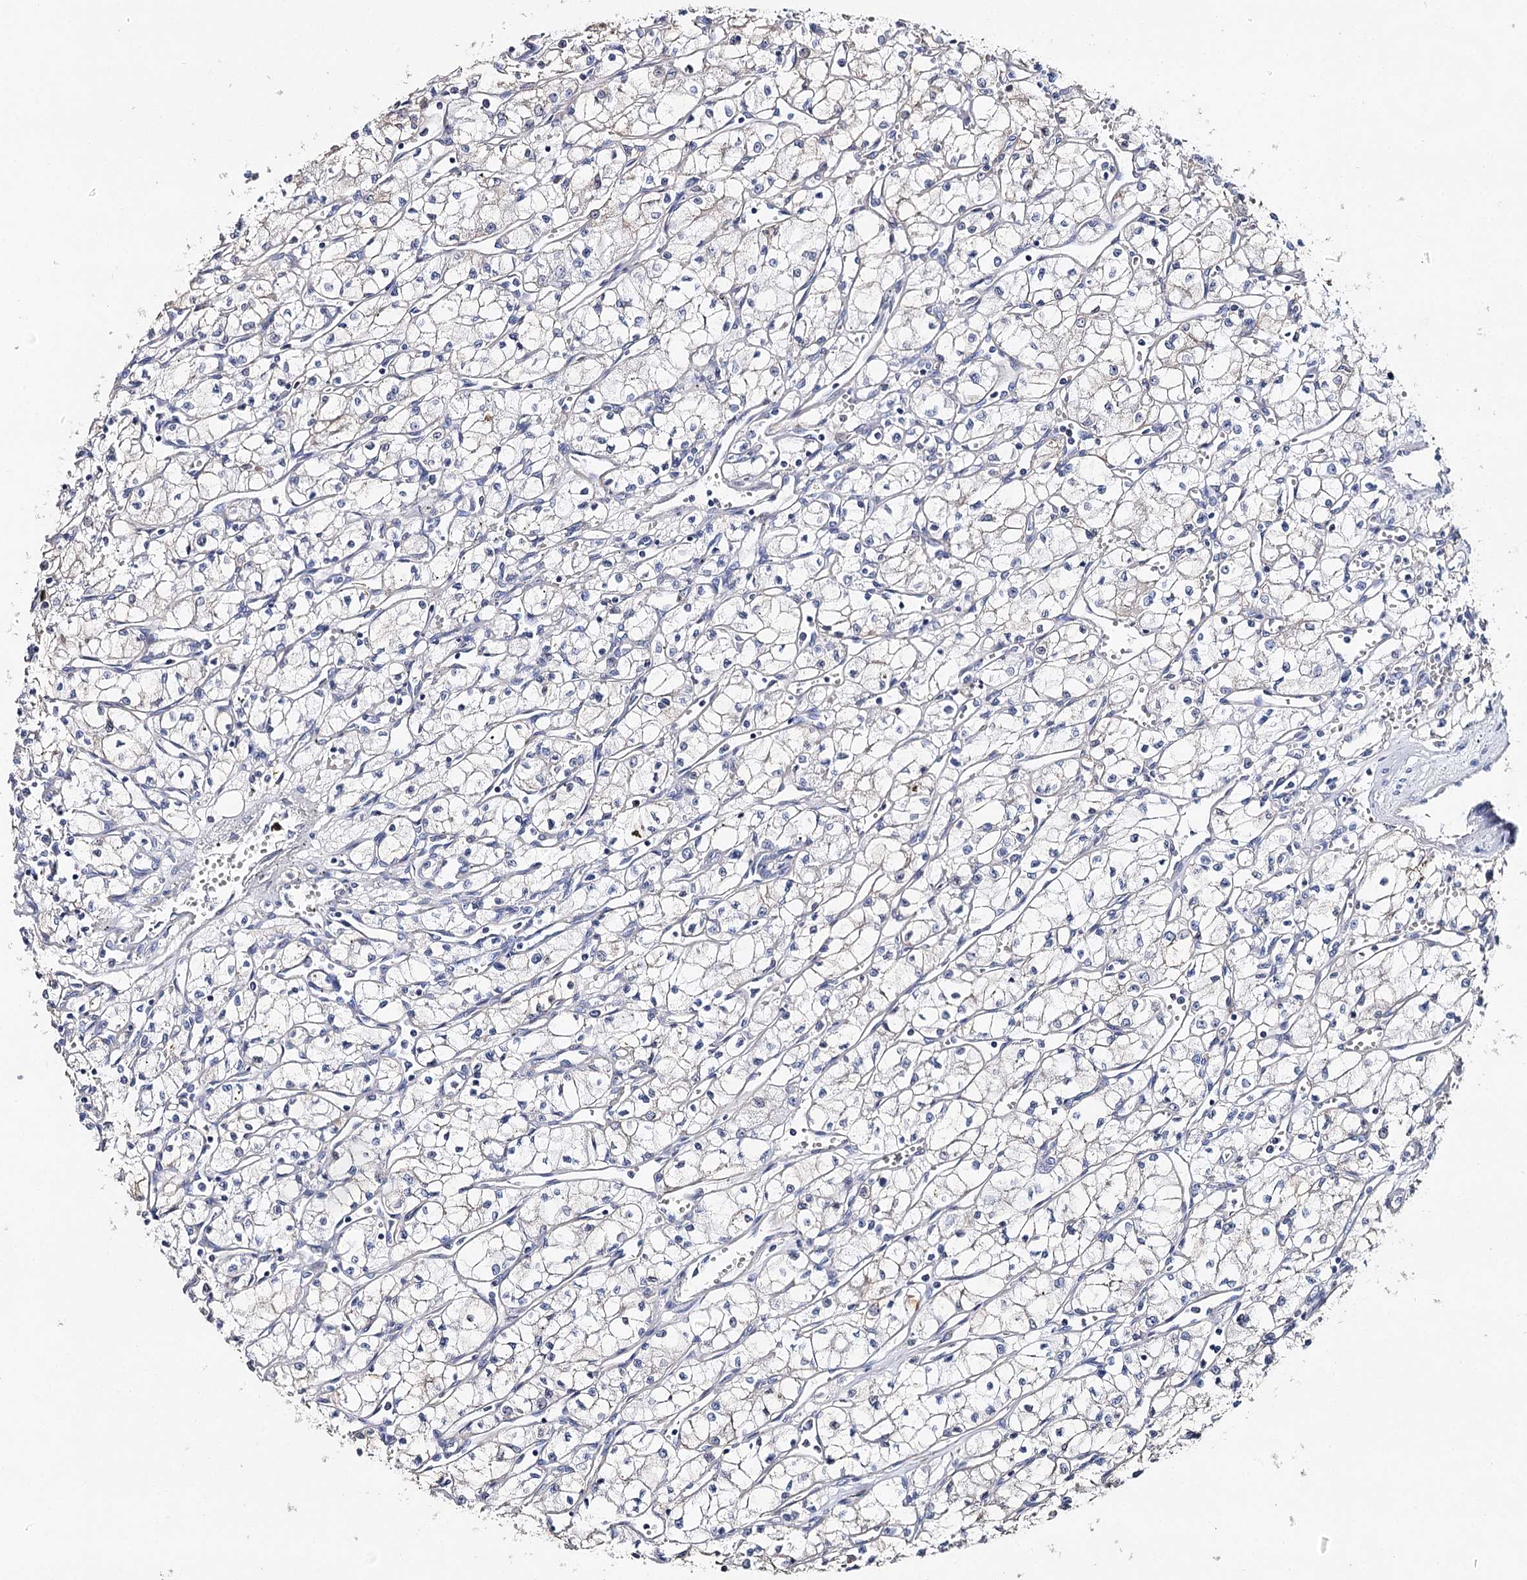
{"staining": {"intensity": "negative", "quantity": "none", "location": "none"}, "tissue": "renal cancer", "cell_type": "Tumor cells", "image_type": "cancer", "snomed": [{"axis": "morphology", "description": "Adenocarcinoma, NOS"}, {"axis": "topography", "description": "Kidney"}], "caption": "Tumor cells show no significant protein positivity in renal cancer (adenocarcinoma).", "gene": "EPYC", "patient": {"sex": "male", "age": 59}}